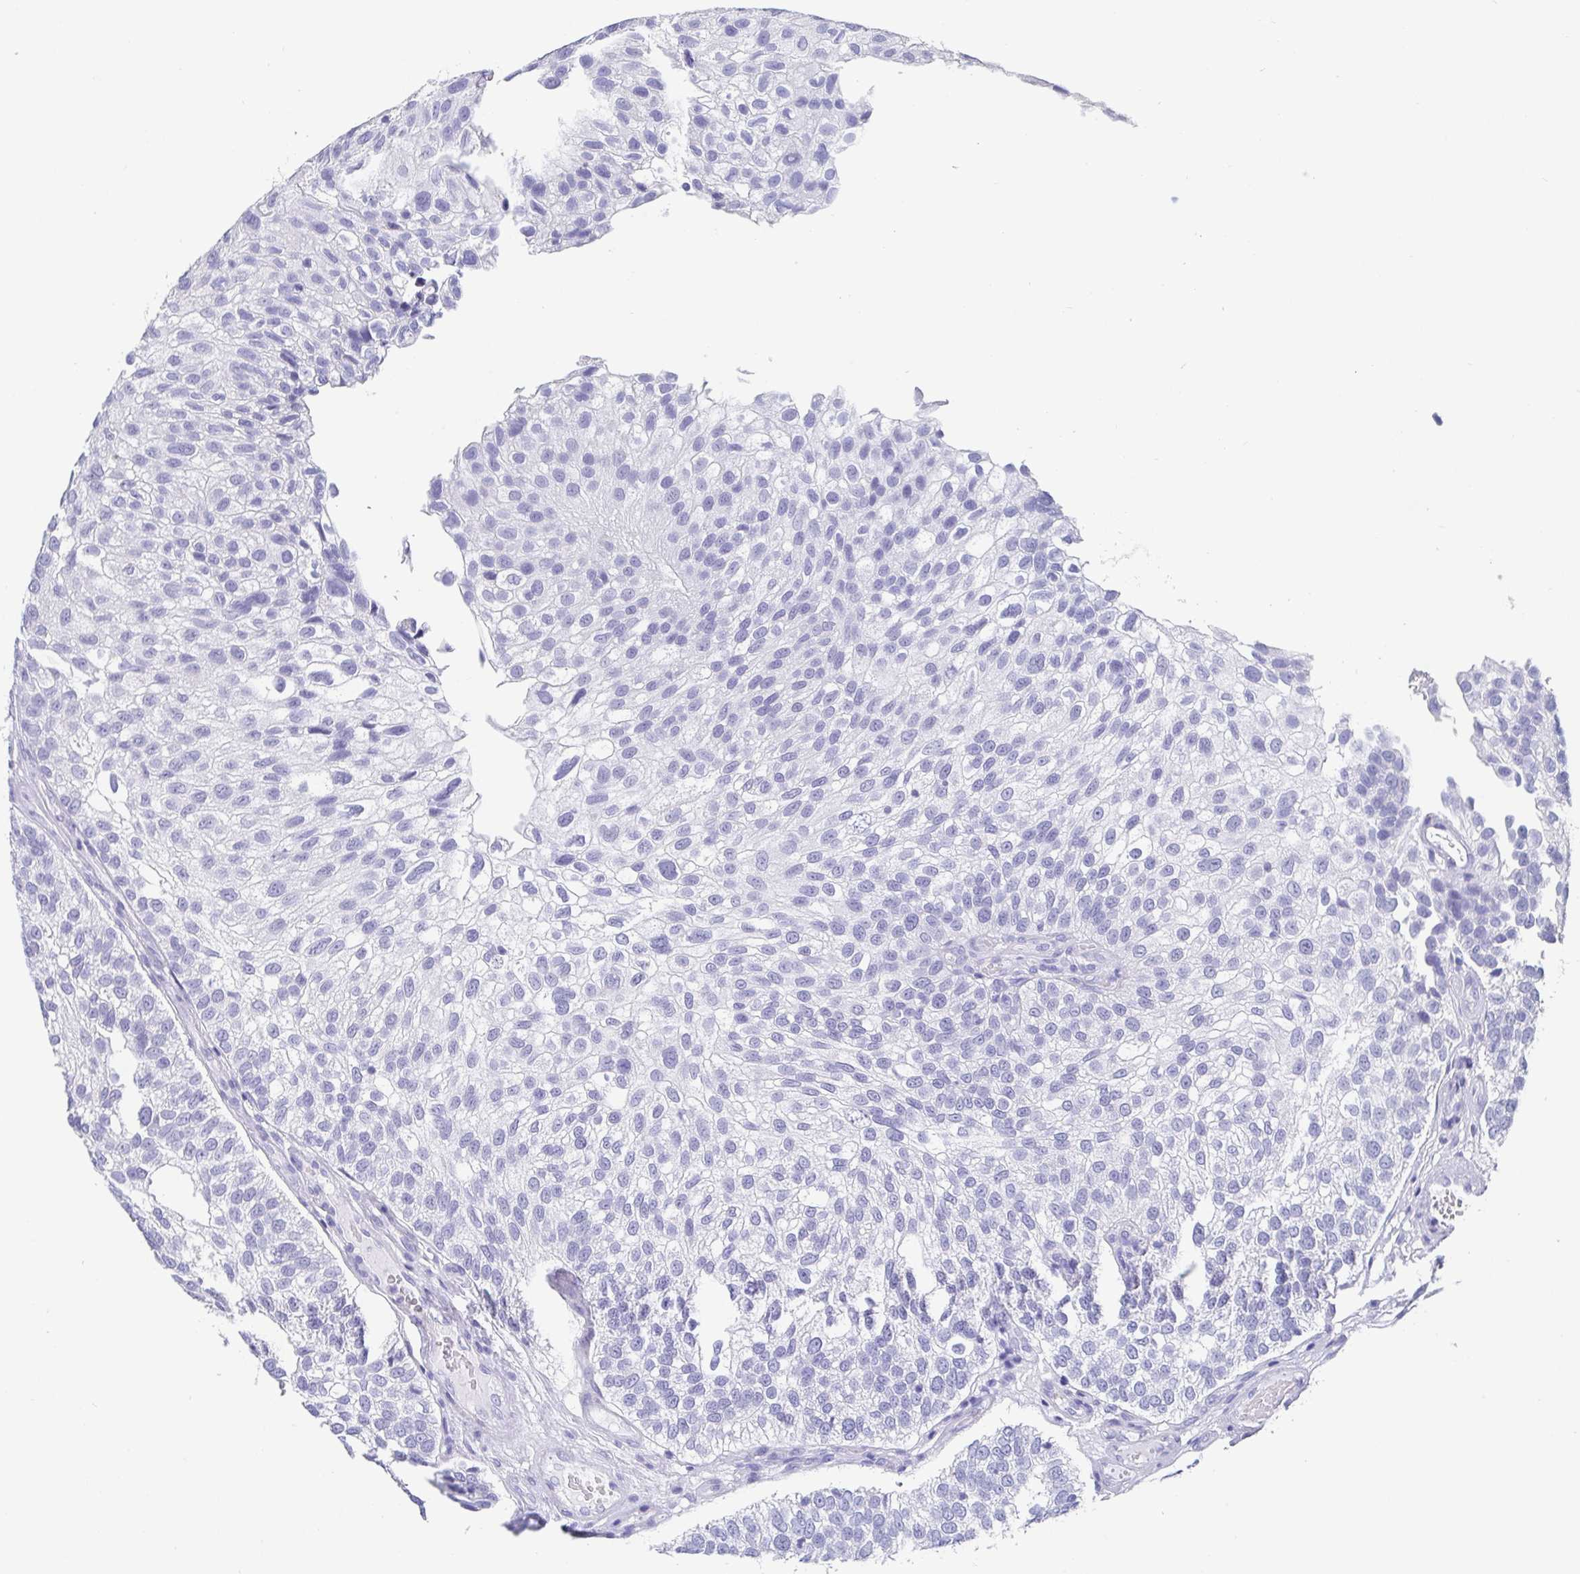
{"staining": {"intensity": "negative", "quantity": "none", "location": "none"}, "tissue": "urothelial cancer", "cell_type": "Tumor cells", "image_type": "cancer", "snomed": [{"axis": "morphology", "description": "Urothelial carcinoma, NOS"}, {"axis": "topography", "description": "Urinary bladder"}], "caption": "Immunohistochemistry (IHC) photomicrograph of transitional cell carcinoma stained for a protein (brown), which exhibits no staining in tumor cells.", "gene": "SCGN", "patient": {"sex": "male", "age": 87}}